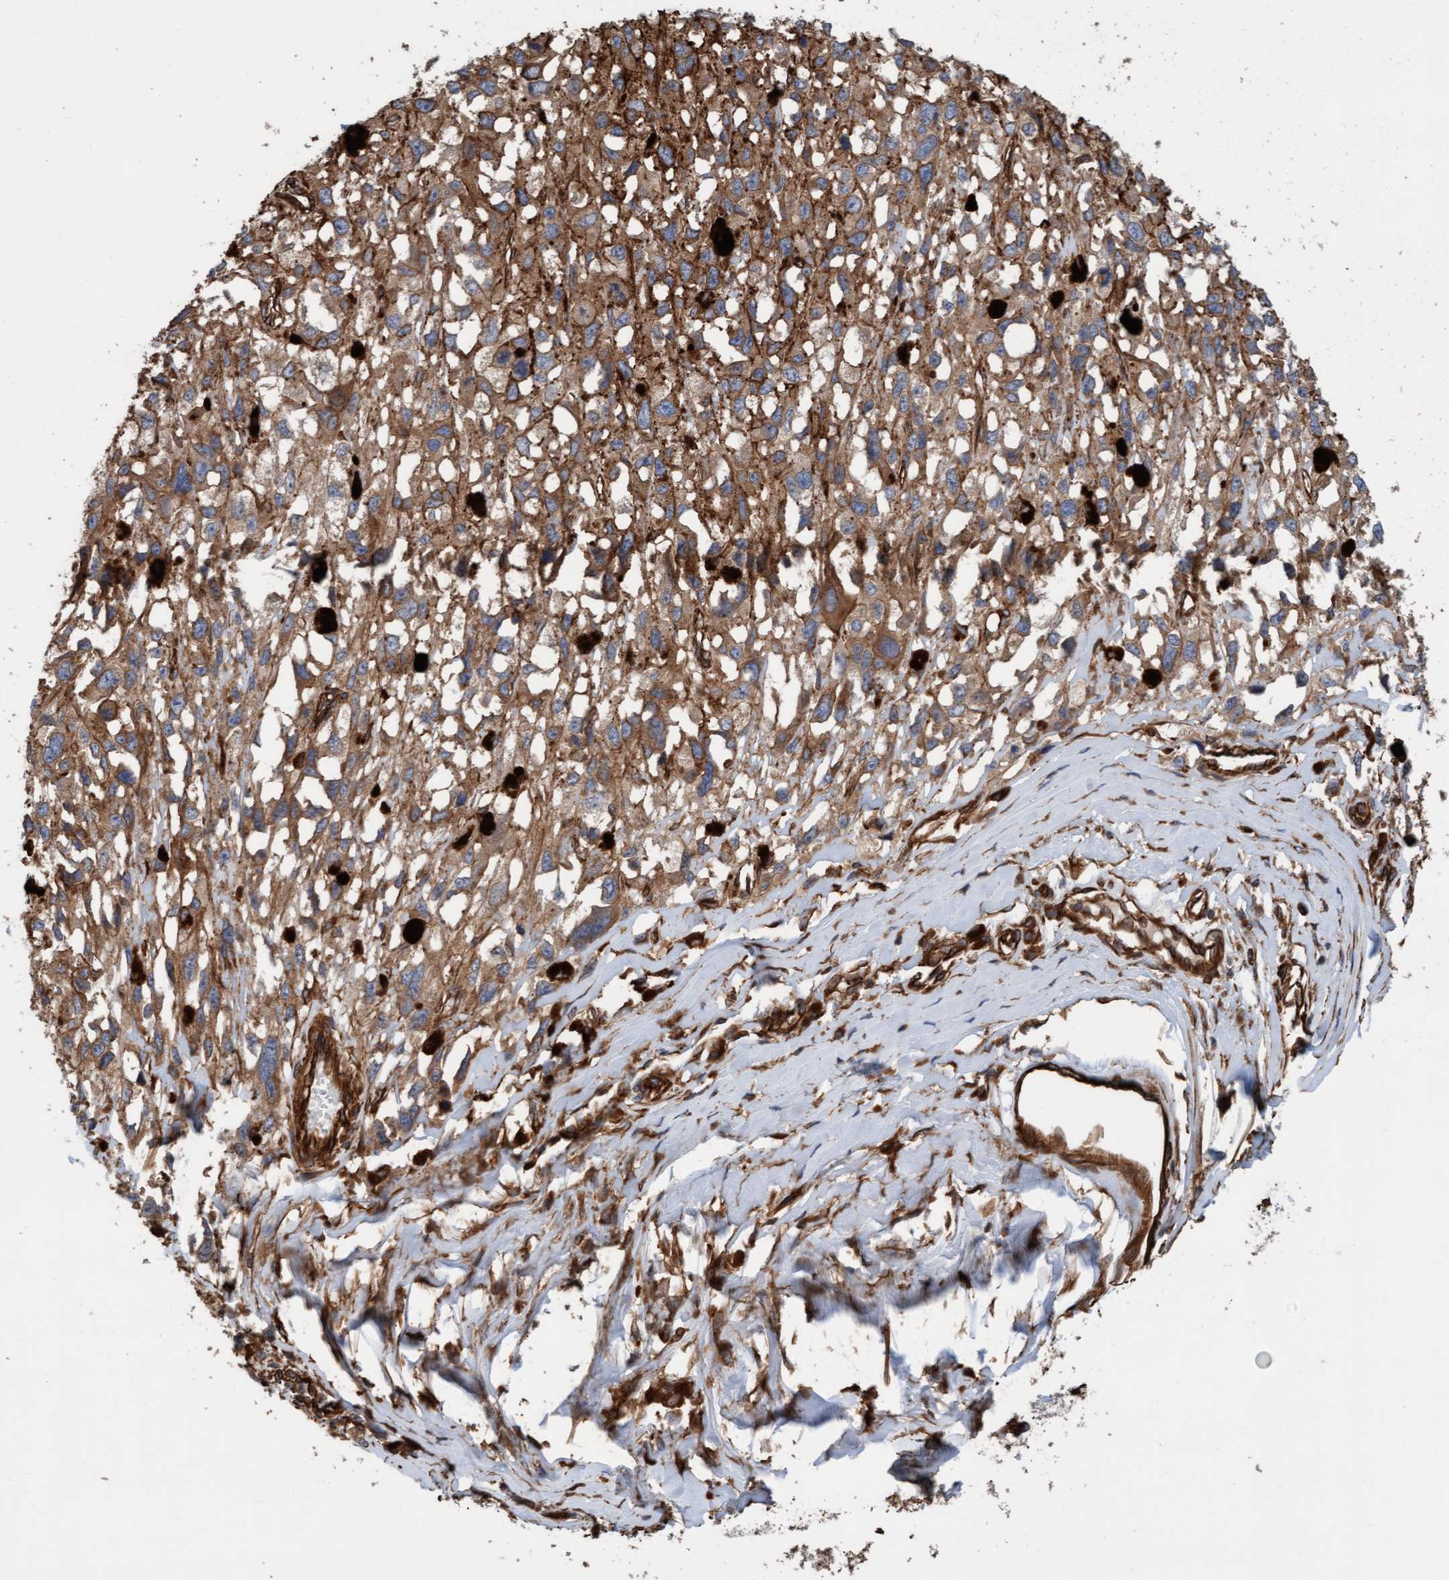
{"staining": {"intensity": "moderate", "quantity": ">75%", "location": "cytoplasmic/membranous"}, "tissue": "melanoma", "cell_type": "Tumor cells", "image_type": "cancer", "snomed": [{"axis": "morphology", "description": "Malignant melanoma, Metastatic site"}, {"axis": "topography", "description": "Lymph node"}], "caption": "Moderate cytoplasmic/membranous protein staining is seen in about >75% of tumor cells in malignant melanoma (metastatic site).", "gene": "STXBP4", "patient": {"sex": "male", "age": 59}}